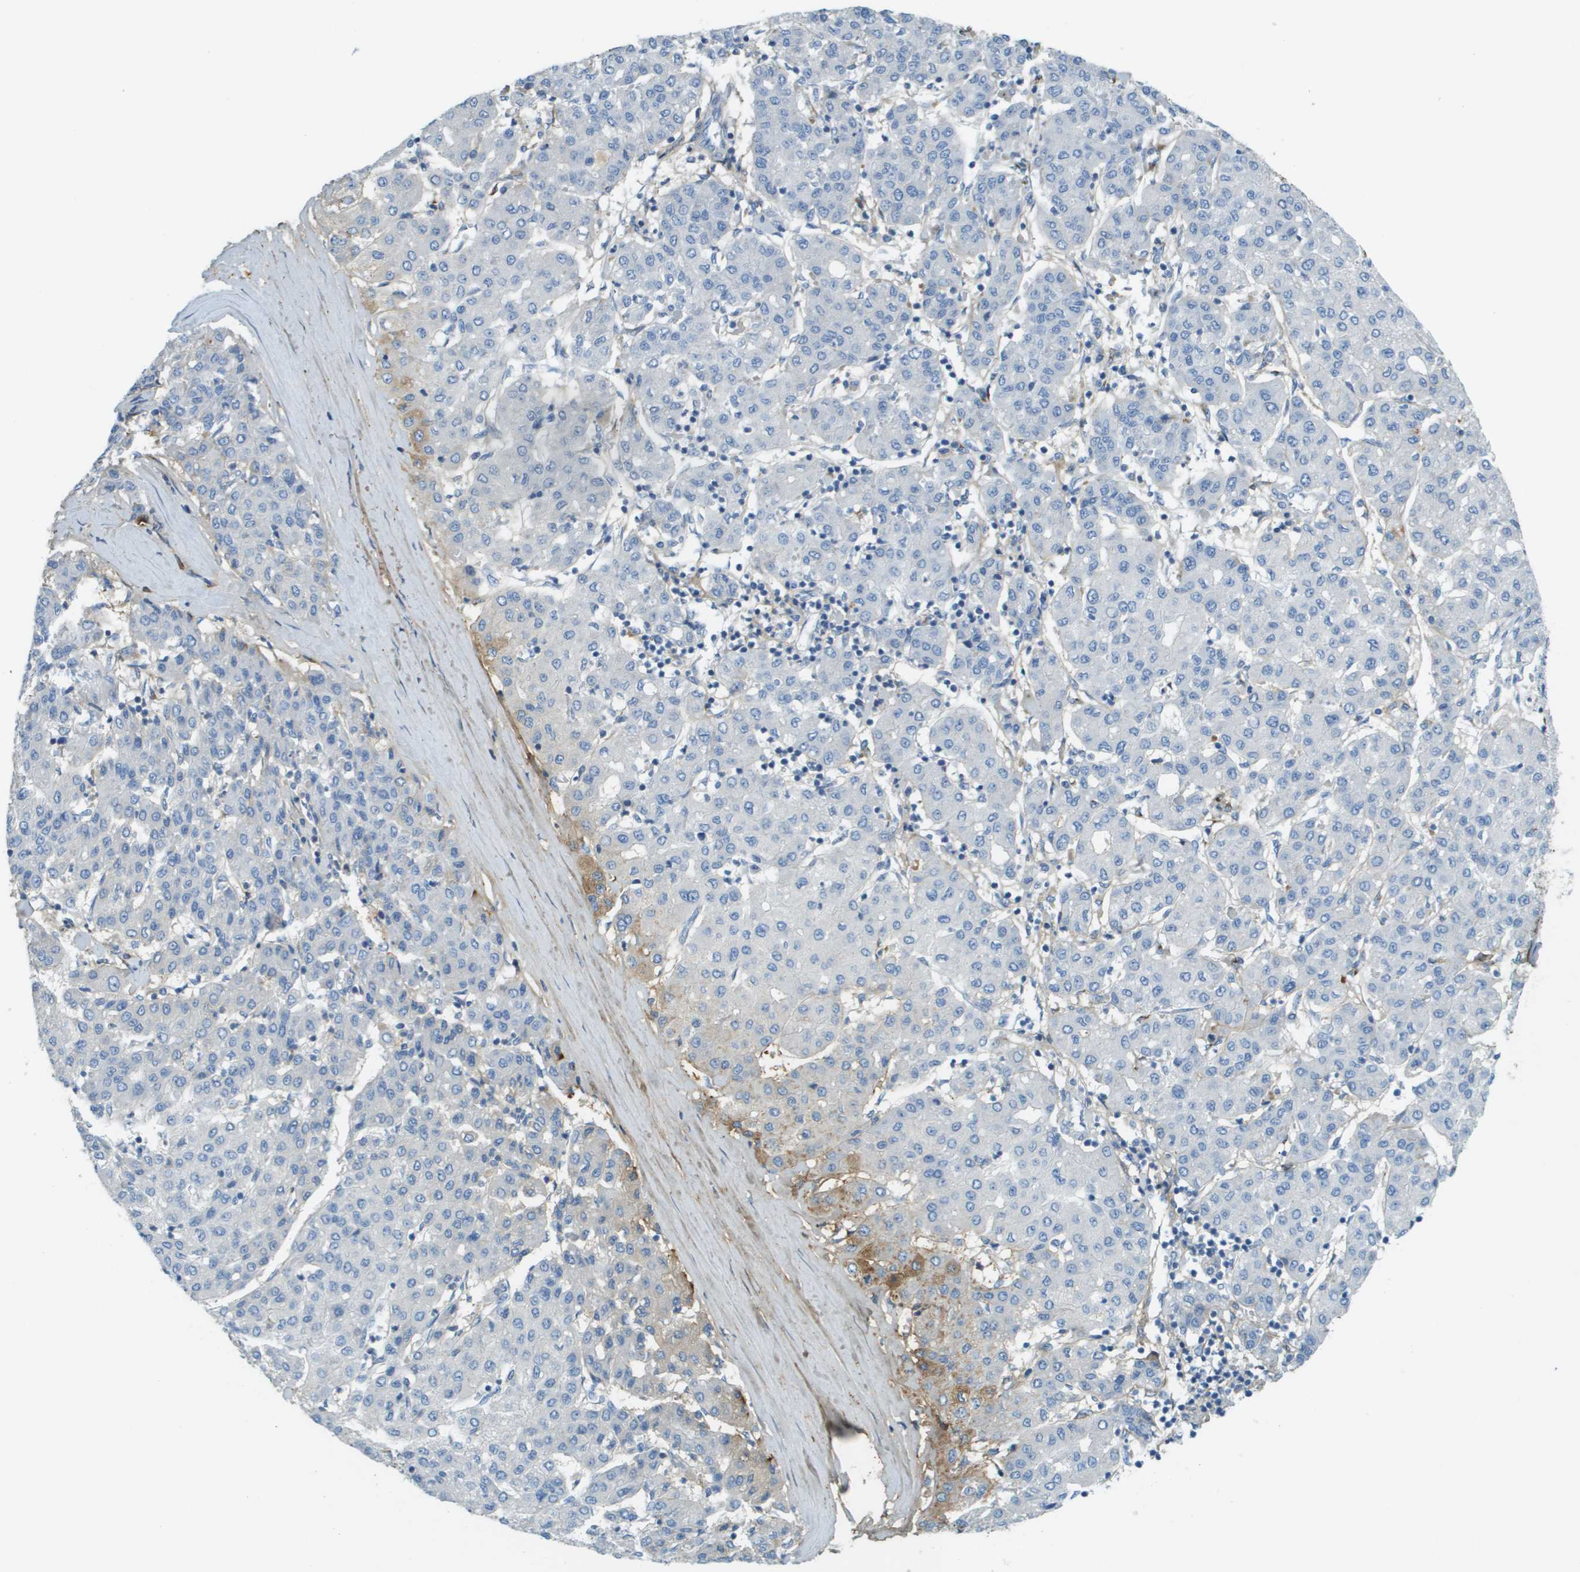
{"staining": {"intensity": "negative", "quantity": "none", "location": "none"}, "tissue": "liver cancer", "cell_type": "Tumor cells", "image_type": "cancer", "snomed": [{"axis": "morphology", "description": "Carcinoma, Hepatocellular, NOS"}, {"axis": "topography", "description": "Liver"}], "caption": "The photomicrograph shows no staining of tumor cells in hepatocellular carcinoma (liver). (Brightfield microscopy of DAB IHC at high magnification).", "gene": "DCN", "patient": {"sex": "male", "age": 65}}